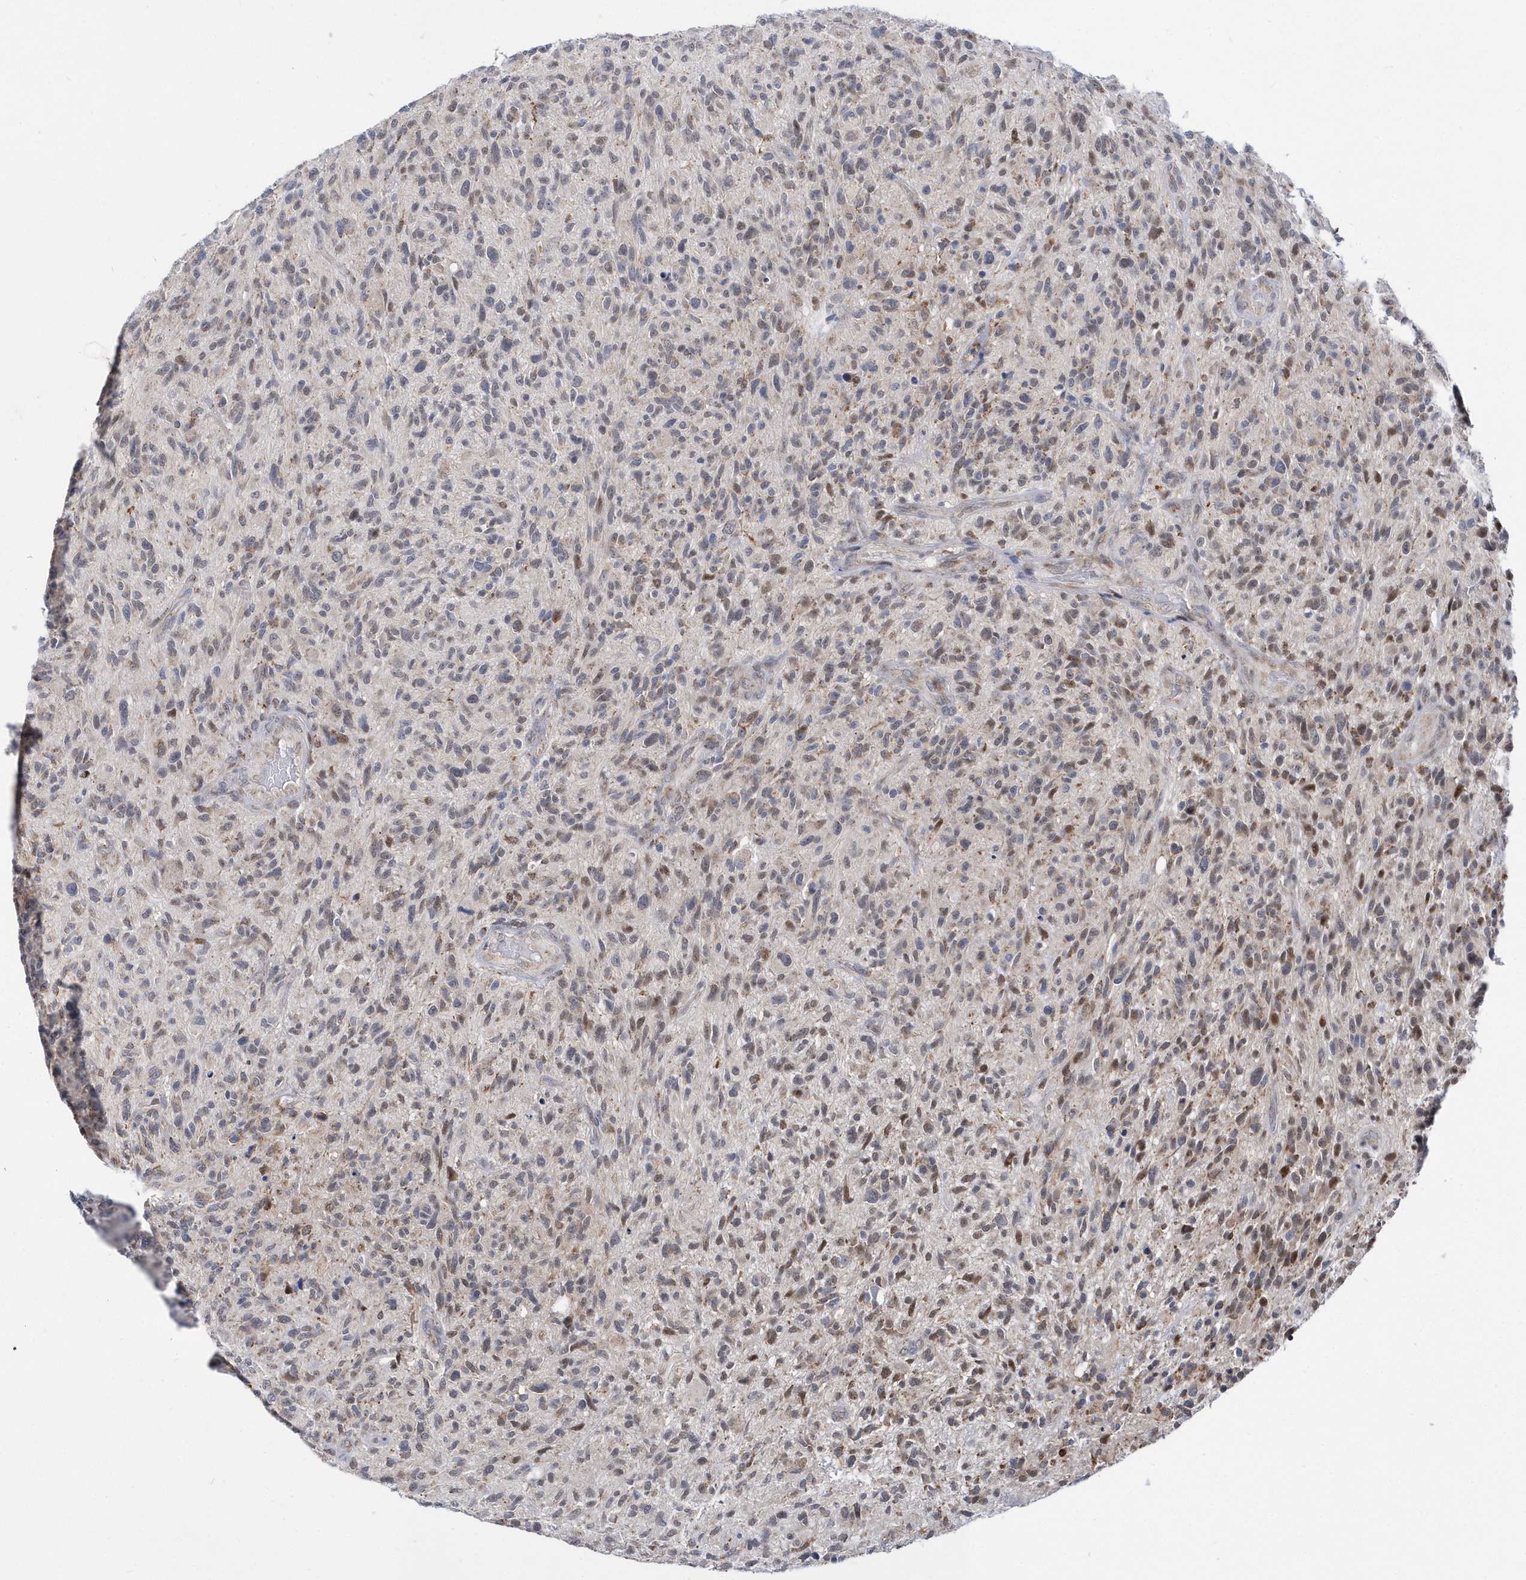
{"staining": {"intensity": "weak", "quantity": "<25%", "location": "cytoplasmic/membranous"}, "tissue": "glioma", "cell_type": "Tumor cells", "image_type": "cancer", "snomed": [{"axis": "morphology", "description": "Glioma, malignant, High grade"}, {"axis": "topography", "description": "Brain"}], "caption": "This image is of high-grade glioma (malignant) stained with immunohistochemistry (IHC) to label a protein in brown with the nuclei are counter-stained blue. There is no staining in tumor cells.", "gene": "SPATA5", "patient": {"sex": "male", "age": 47}}